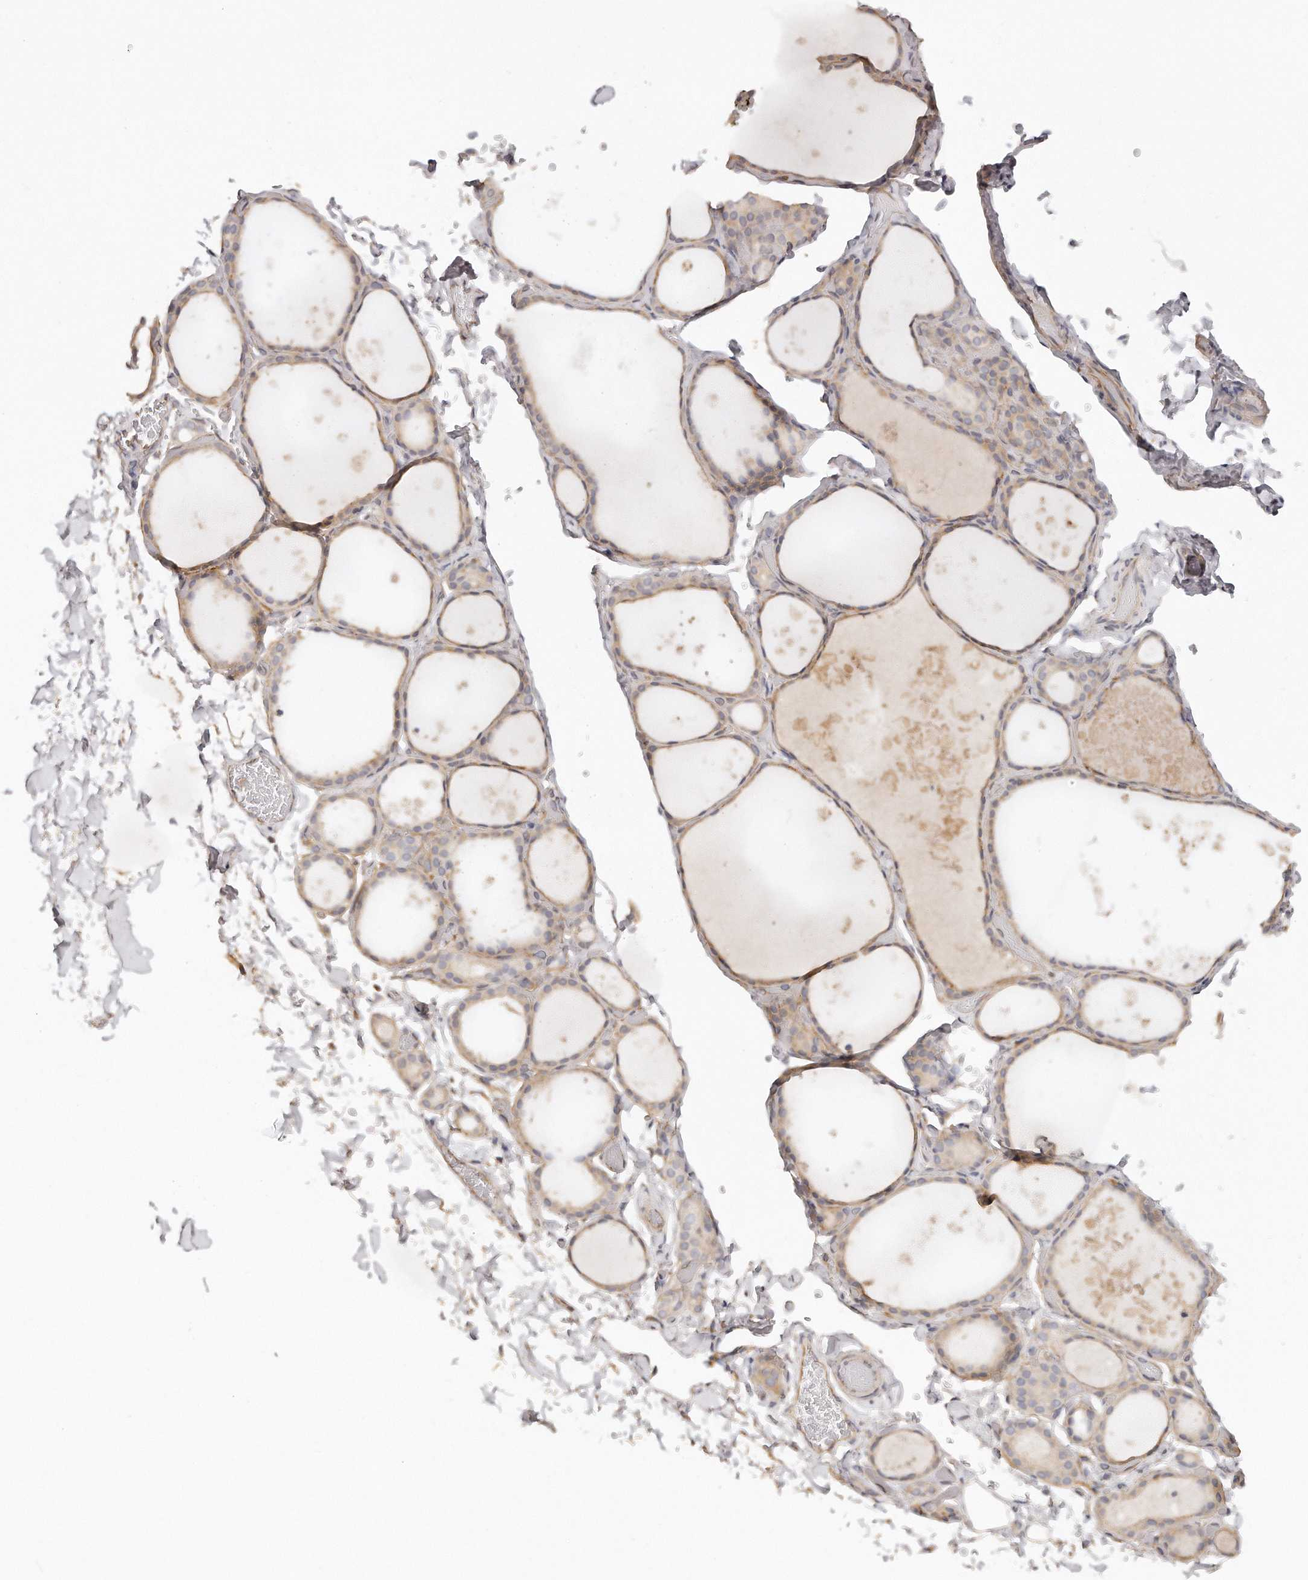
{"staining": {"intensity": "weak", "quantity": "25%-75%", "location": "cytoplasmic/membranous"}, "tissue": "thyroid gland", "cell_type": "Glandular cells", "image_type": "normal", "snomed": [{"axis": "morphology", "description": "Normal tissue, NOS"}, {"axis": "topography", "description": "Thyroid gland"}], "caption": "Glandular cells exhibit low levels of weak cytoplasmic/membranous expression in about 25%-75% of cells in unremarkable human thyroid gland. (DAB (3,3'-diaminobenzidine) IHC with brightfield microscopy, high magnification).", "gene": "TTLL4", "patient": {"sex": "female", "age": 44}}